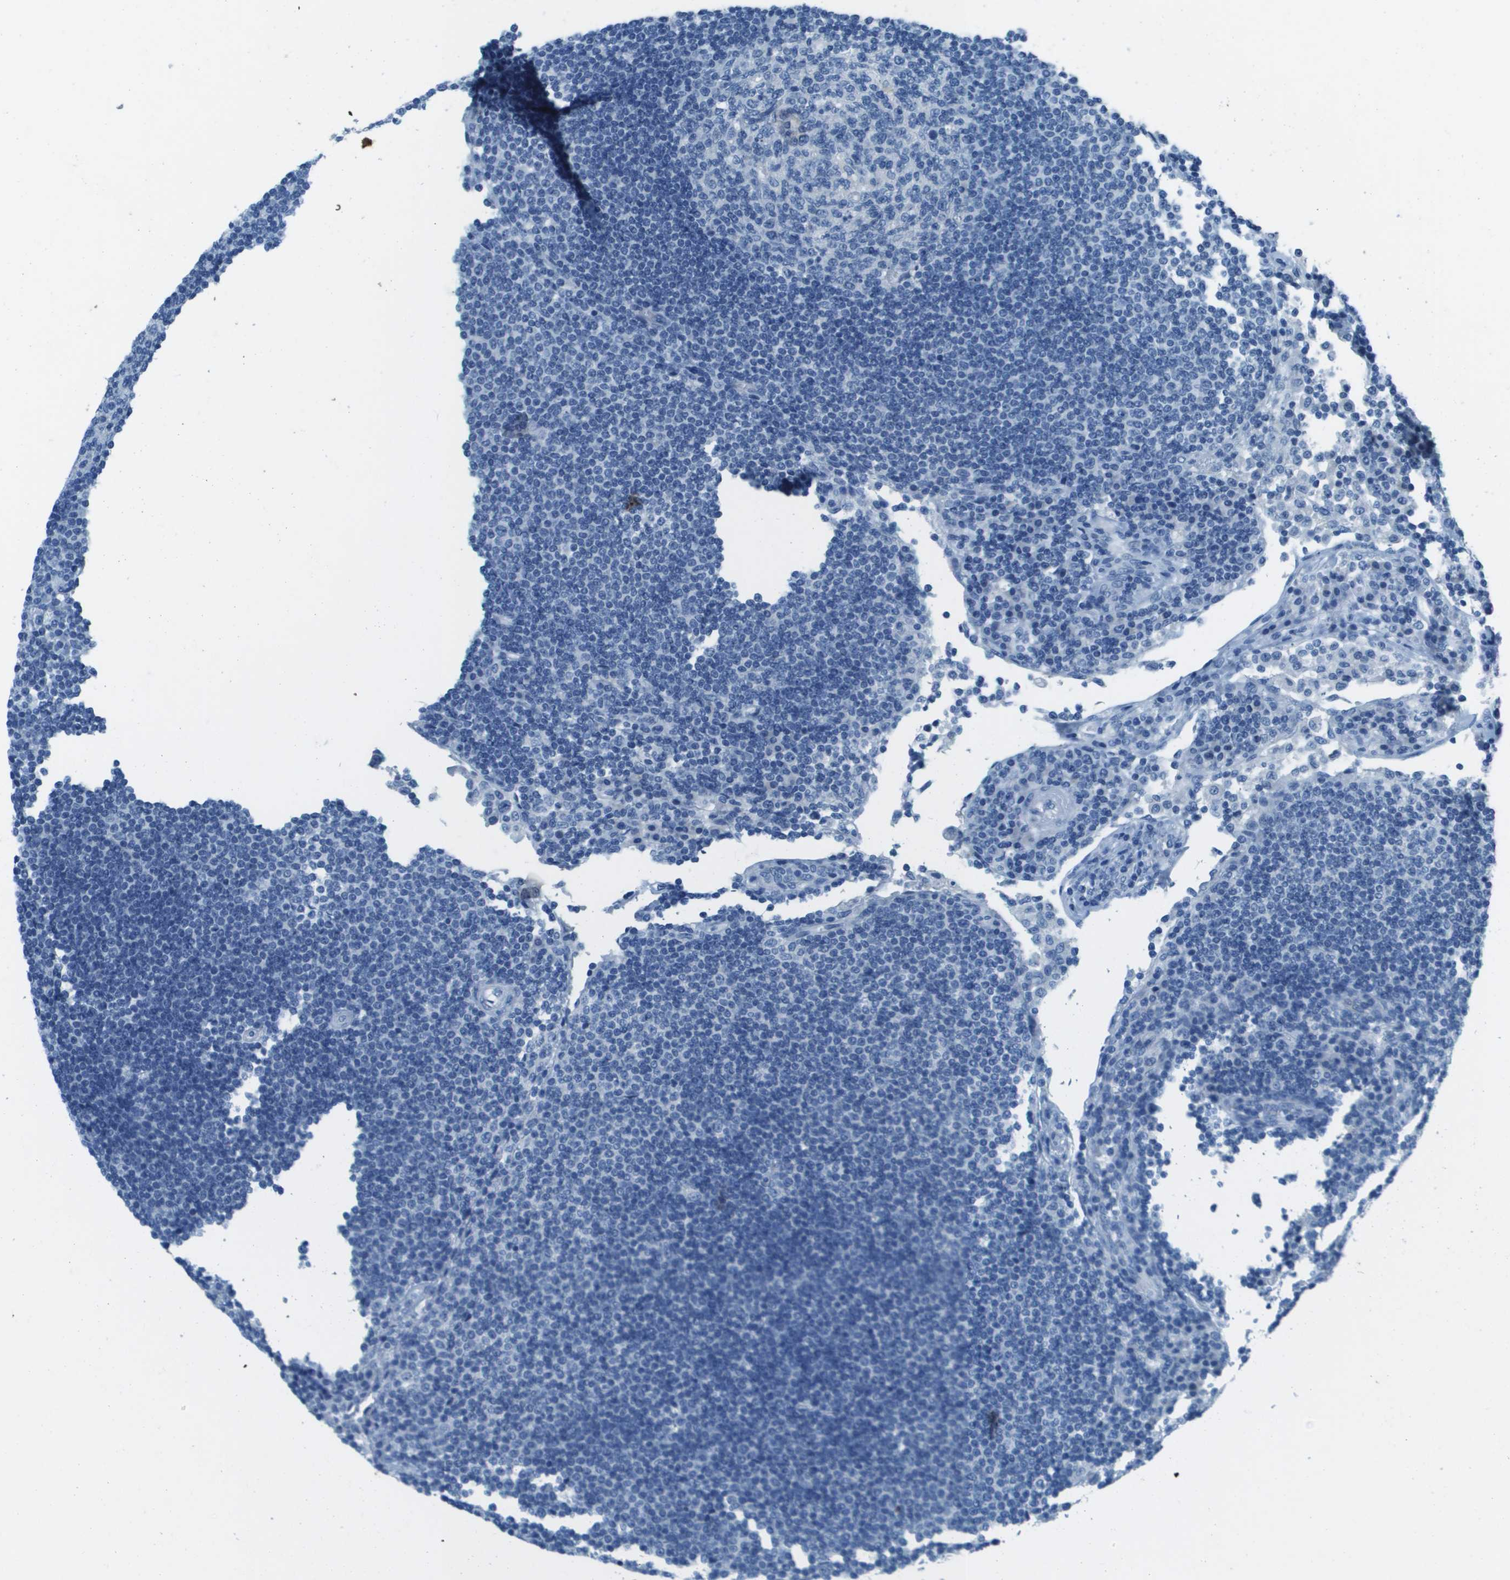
{"staining": {"intensity": "negative", "quantity": "none", "location": "none"}, "tissue": "lymph node", "cell_type": "Germinal center cells", "image_type": "normal", "snomed": [{"axis": "morphology", "description": "Normal tissue, NOS"}, {"axis": "topography", "description": "Lymph node"}], "caption": "Germinal center cells show no significant positivity in unremarkable lymph node.", "gene": "SLC16A10", "patient": {"sex": "female", "age": 53}}